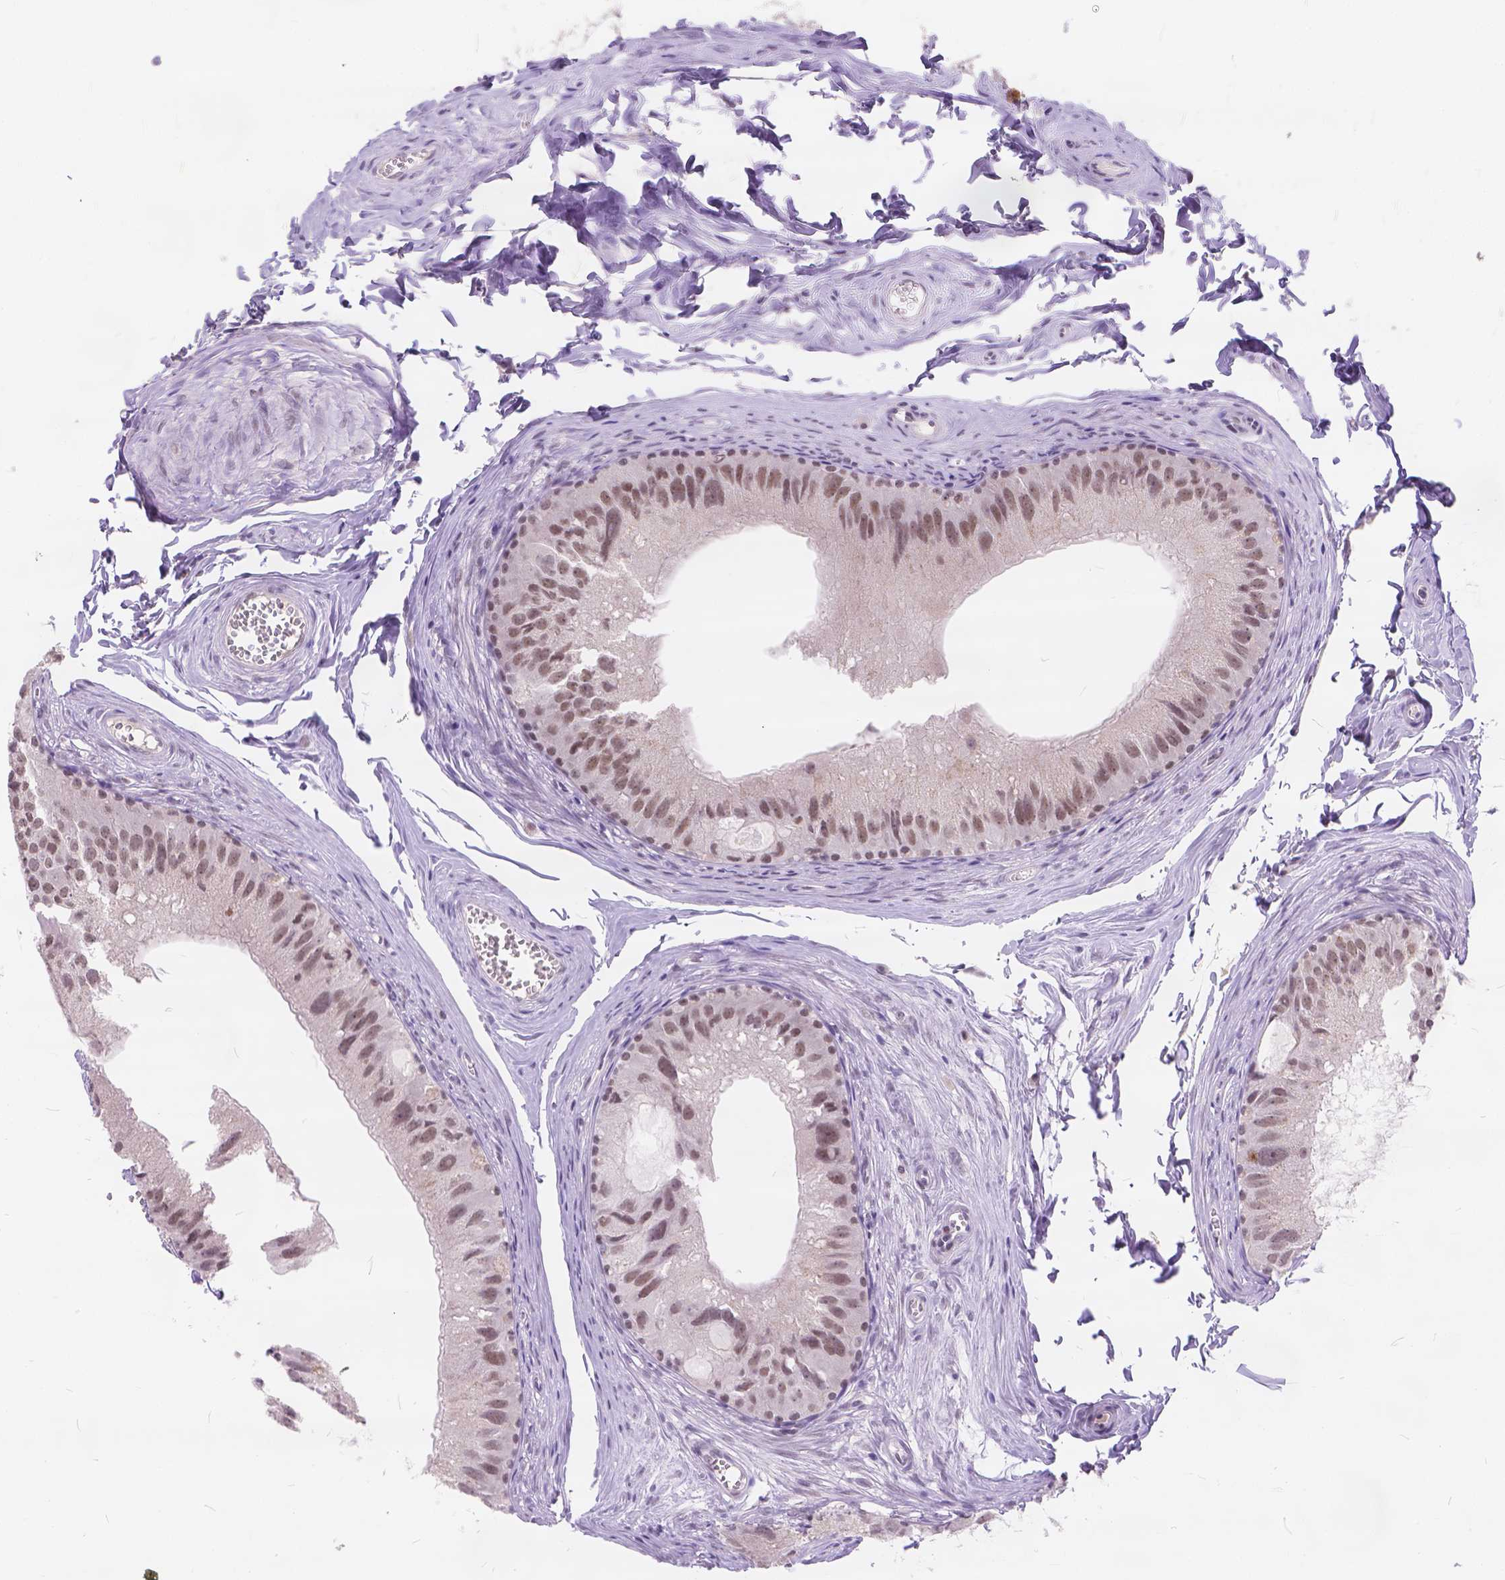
{"staining": {"intensity": "weak", "quantity": ">75%", "location": "nuclear"}, "tissue": "epididymis", "cell_type": "Glandular cells", "image_type": "normal", "snomed": [{"axis": "morphology", "description": "Normal tissue, NOS"}, {"axis": "topography", "description": "Epididymis"}], "caption": "This histopathology image exhibits immunohistochemistry staining of benign epididymis, with low weak nuclear expression in about >75% of glandular cells.", "gene": "FAM53A", "patient": {"sex": "male", "age": 45}}